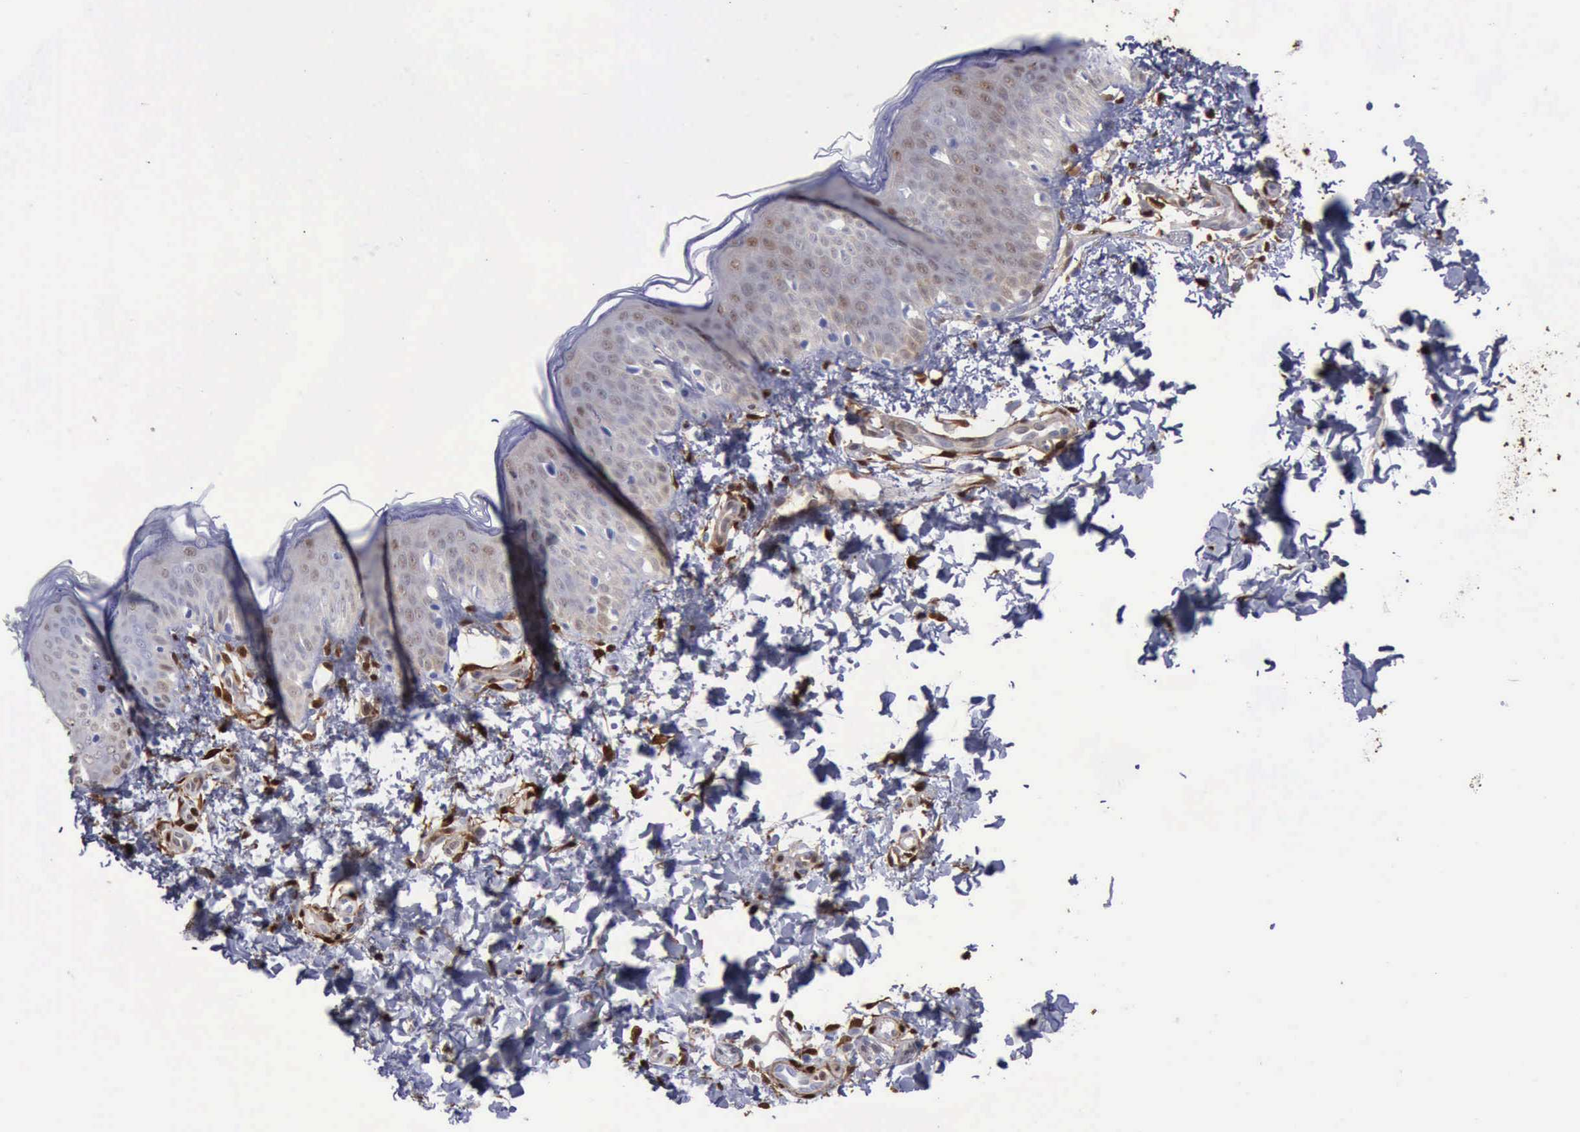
{"staining": {"intensity": "strong", "quantity": ">75%", "location": "nuclear"}, "tissue": "skin", "cell_type": "Fibroblasts", "image_type": "normal", "snomed": [{"axis": "morphology", "description": "Normal tissue, NOS"}, {"axis": "topography", "description": "Skin"}], "caption": "The immunohistochemical stain labels strong nuclear positivity in fibroblasts of normal skin. (DAB (3,3'-diaminobenzidine) = brown stain, brightfield microscopy at high magnification).", "gene": "FHL1", "patient": {"sex": "female", "age": 4}}